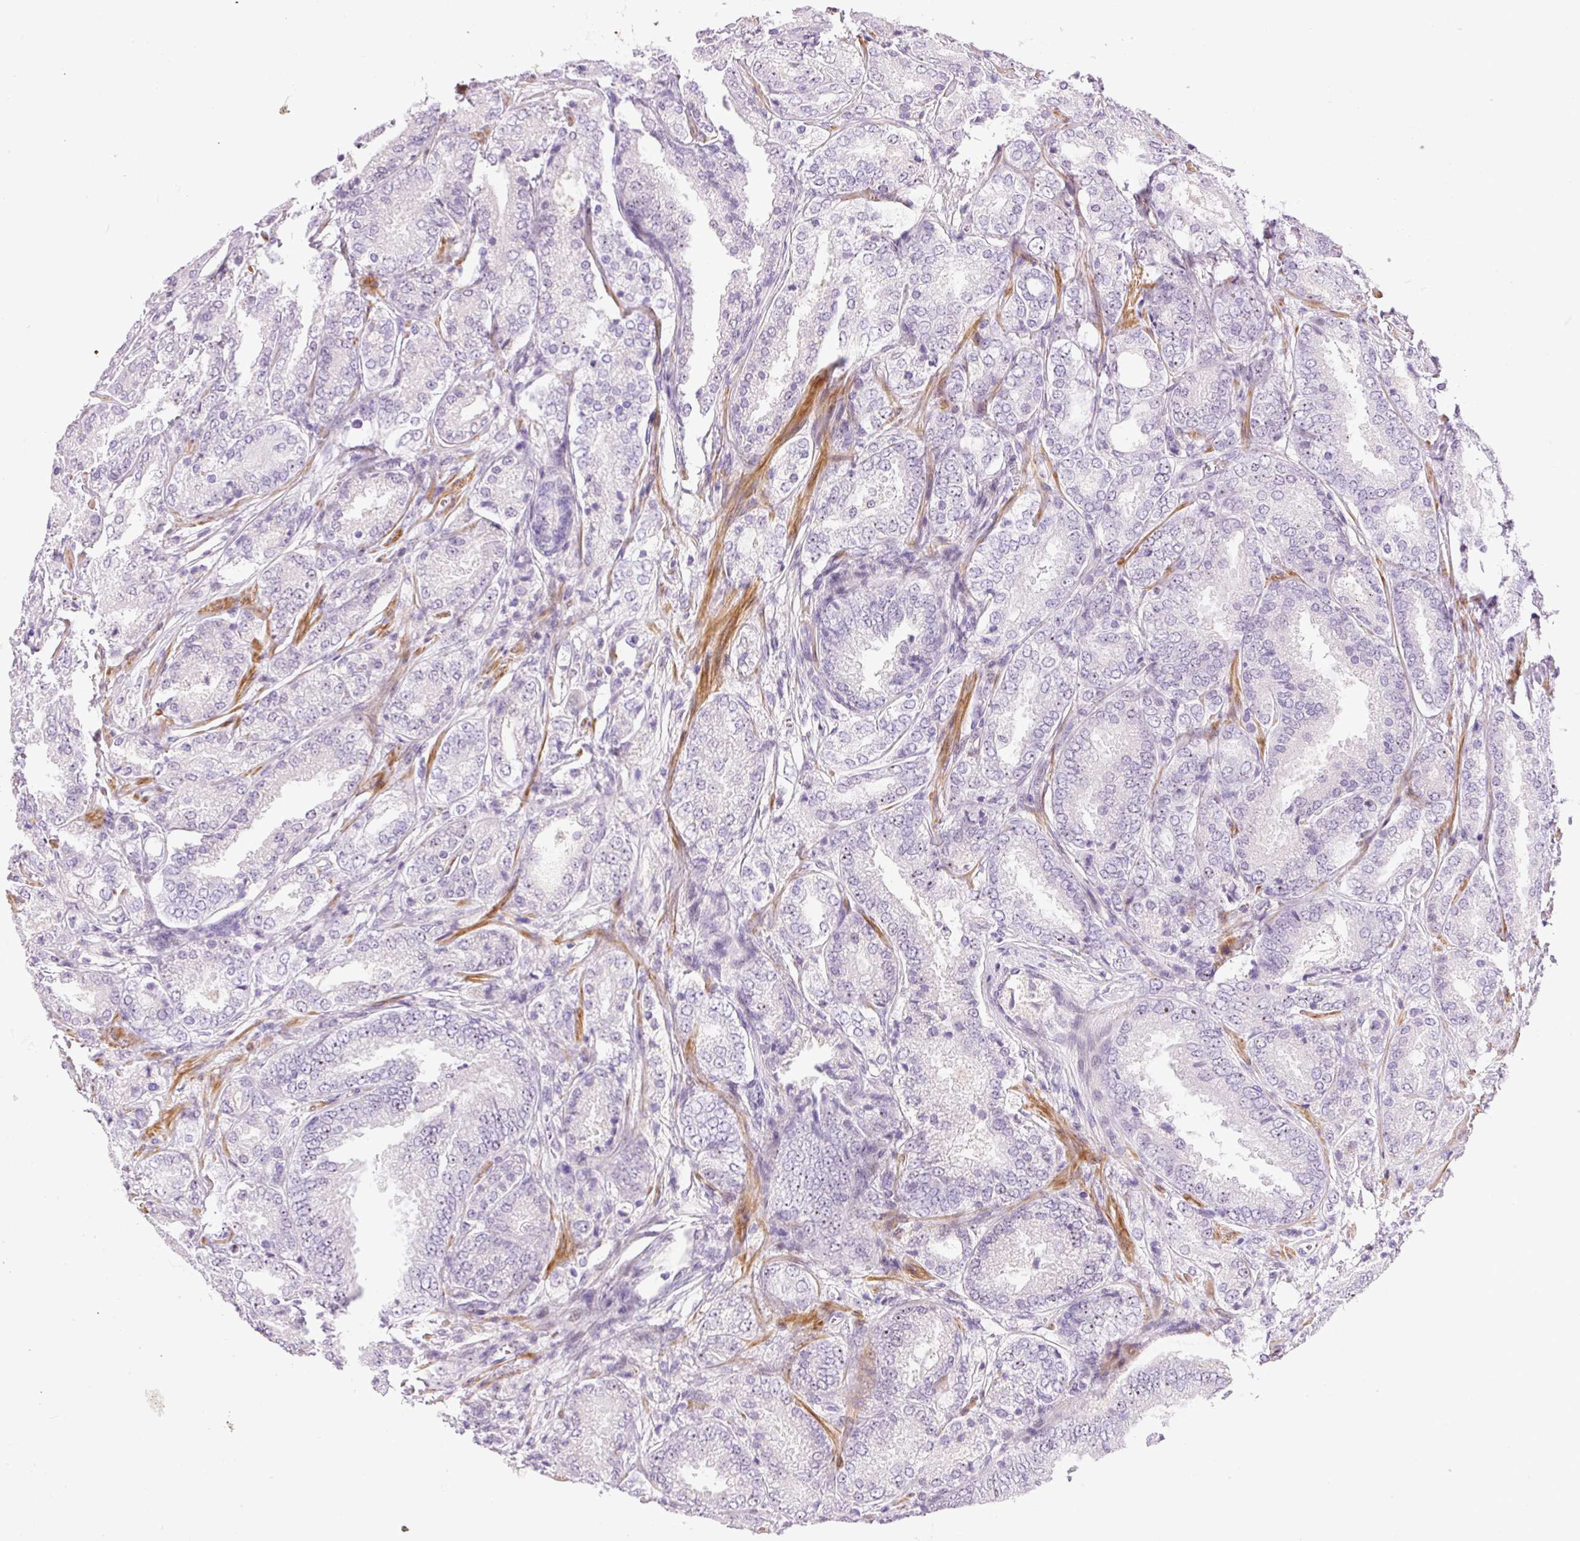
{"staining": {"intensity": "negative", "quantity": "none", "location": "none"}, "tissue": "prostate cancer", "cell_type": "Tumor cells", "image_type": "cancer", "snomed": [{"axis": "morphology", "description": "Adenocarcinoma, High grade"}, {"axis": "topography", "description": "Prostate"}], "caption": "Prostate high-grade adenocarcinoma stained for a protein using immunohistochemistry (IHC) shows no positivity tumor cells.", "gene": "HNF1A", "patient": {"sex": "male", "age": 63}}